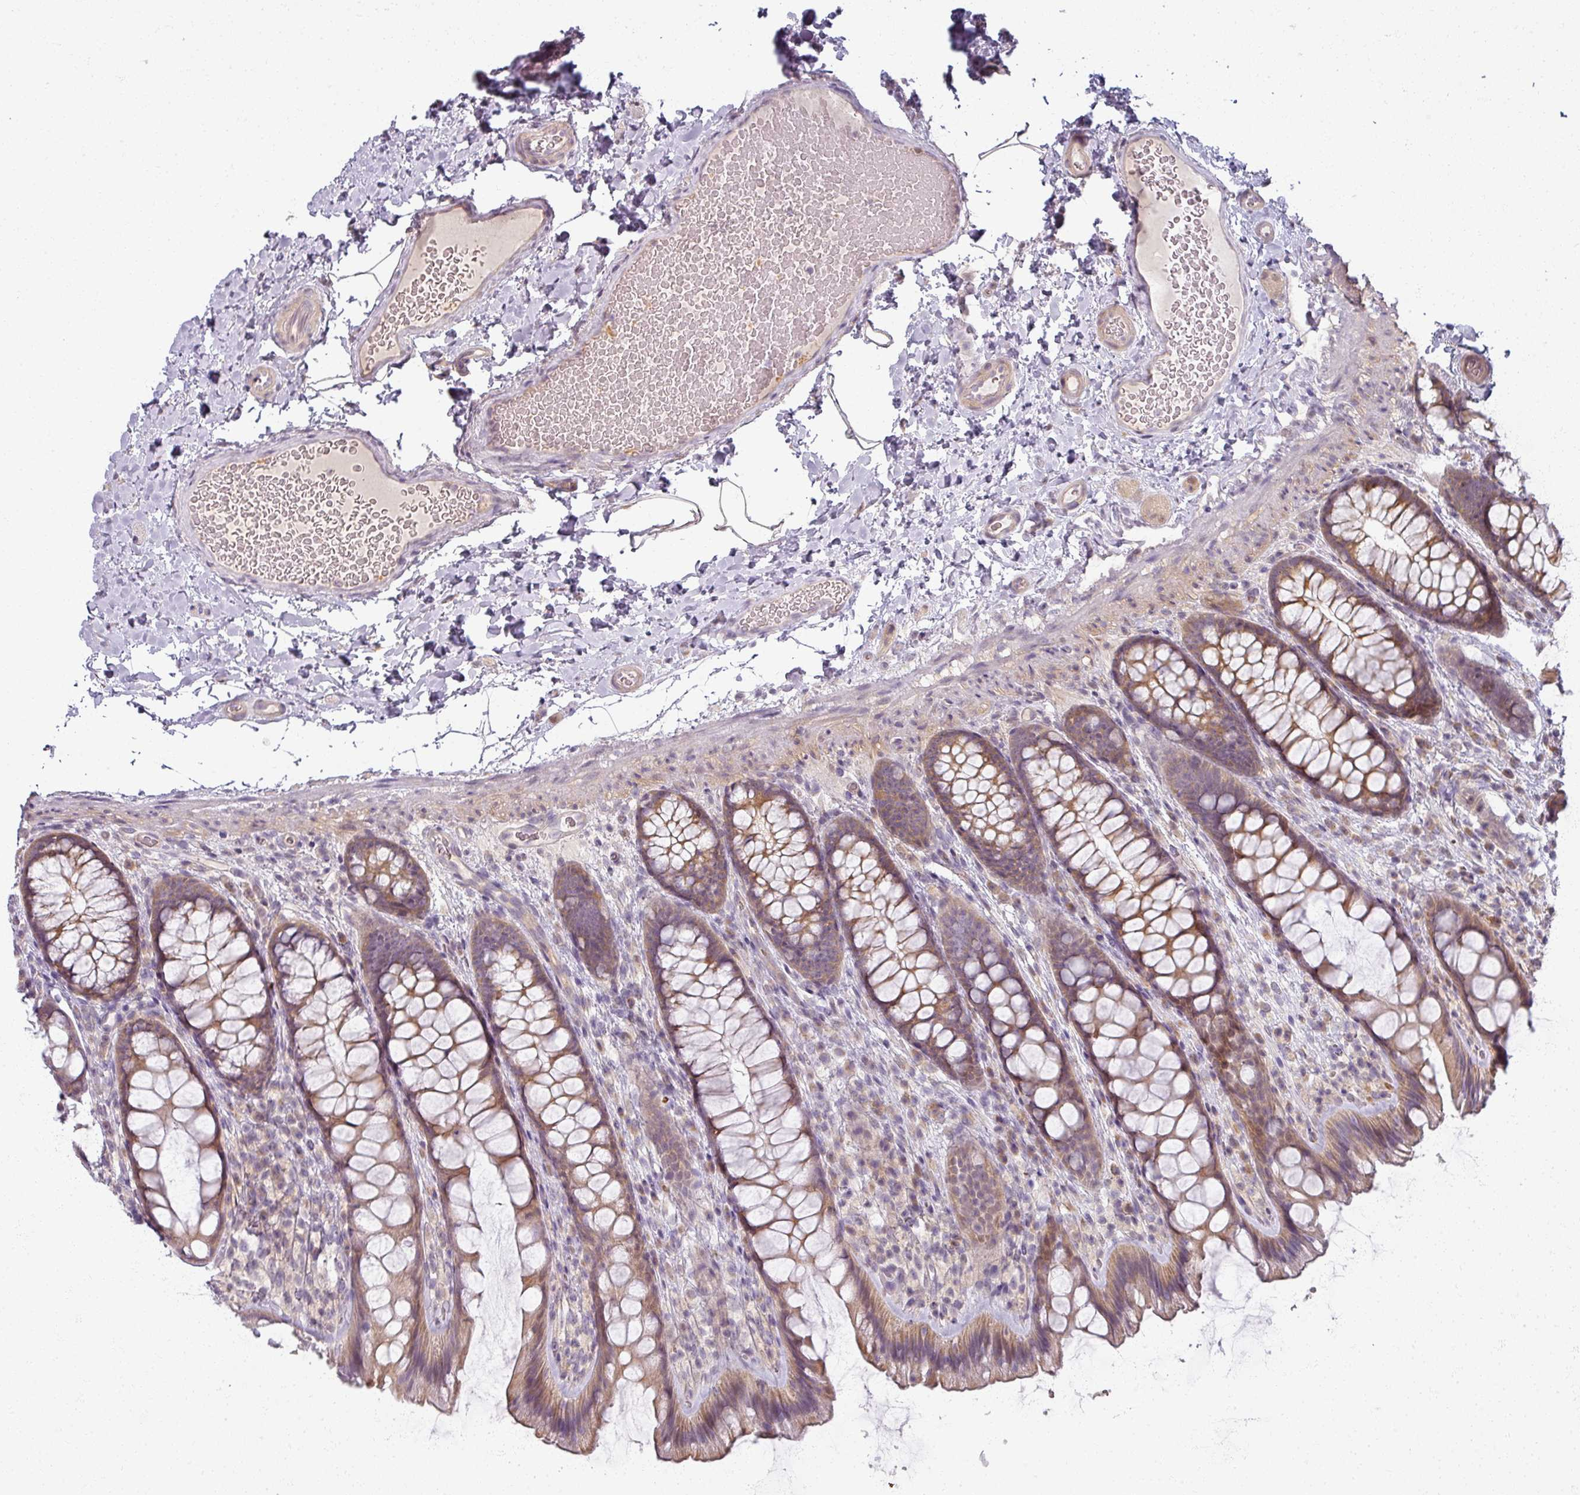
{"staining": {"intensity": "weak", "quantity": ">75%", "location": "cytoplasmic/membranous"}, "tissue": "colon", "cell_type": "Endothelial cells", "image_type": "normal", "snomed": [{"axis": "morphology", "description": "Normal tissue, NOS"}, {"axis": "topography", "description": "Colon"}], "caption": "DAB (3,3'-diaminobenzidine) immunohistochemical staining of unremarkable colon reveals weak cytoplasmic/membranous protein positivity in about >75% of endothelial cells.", "gene": "MYMK", "patient": {"sex": "male", "age": 46}}